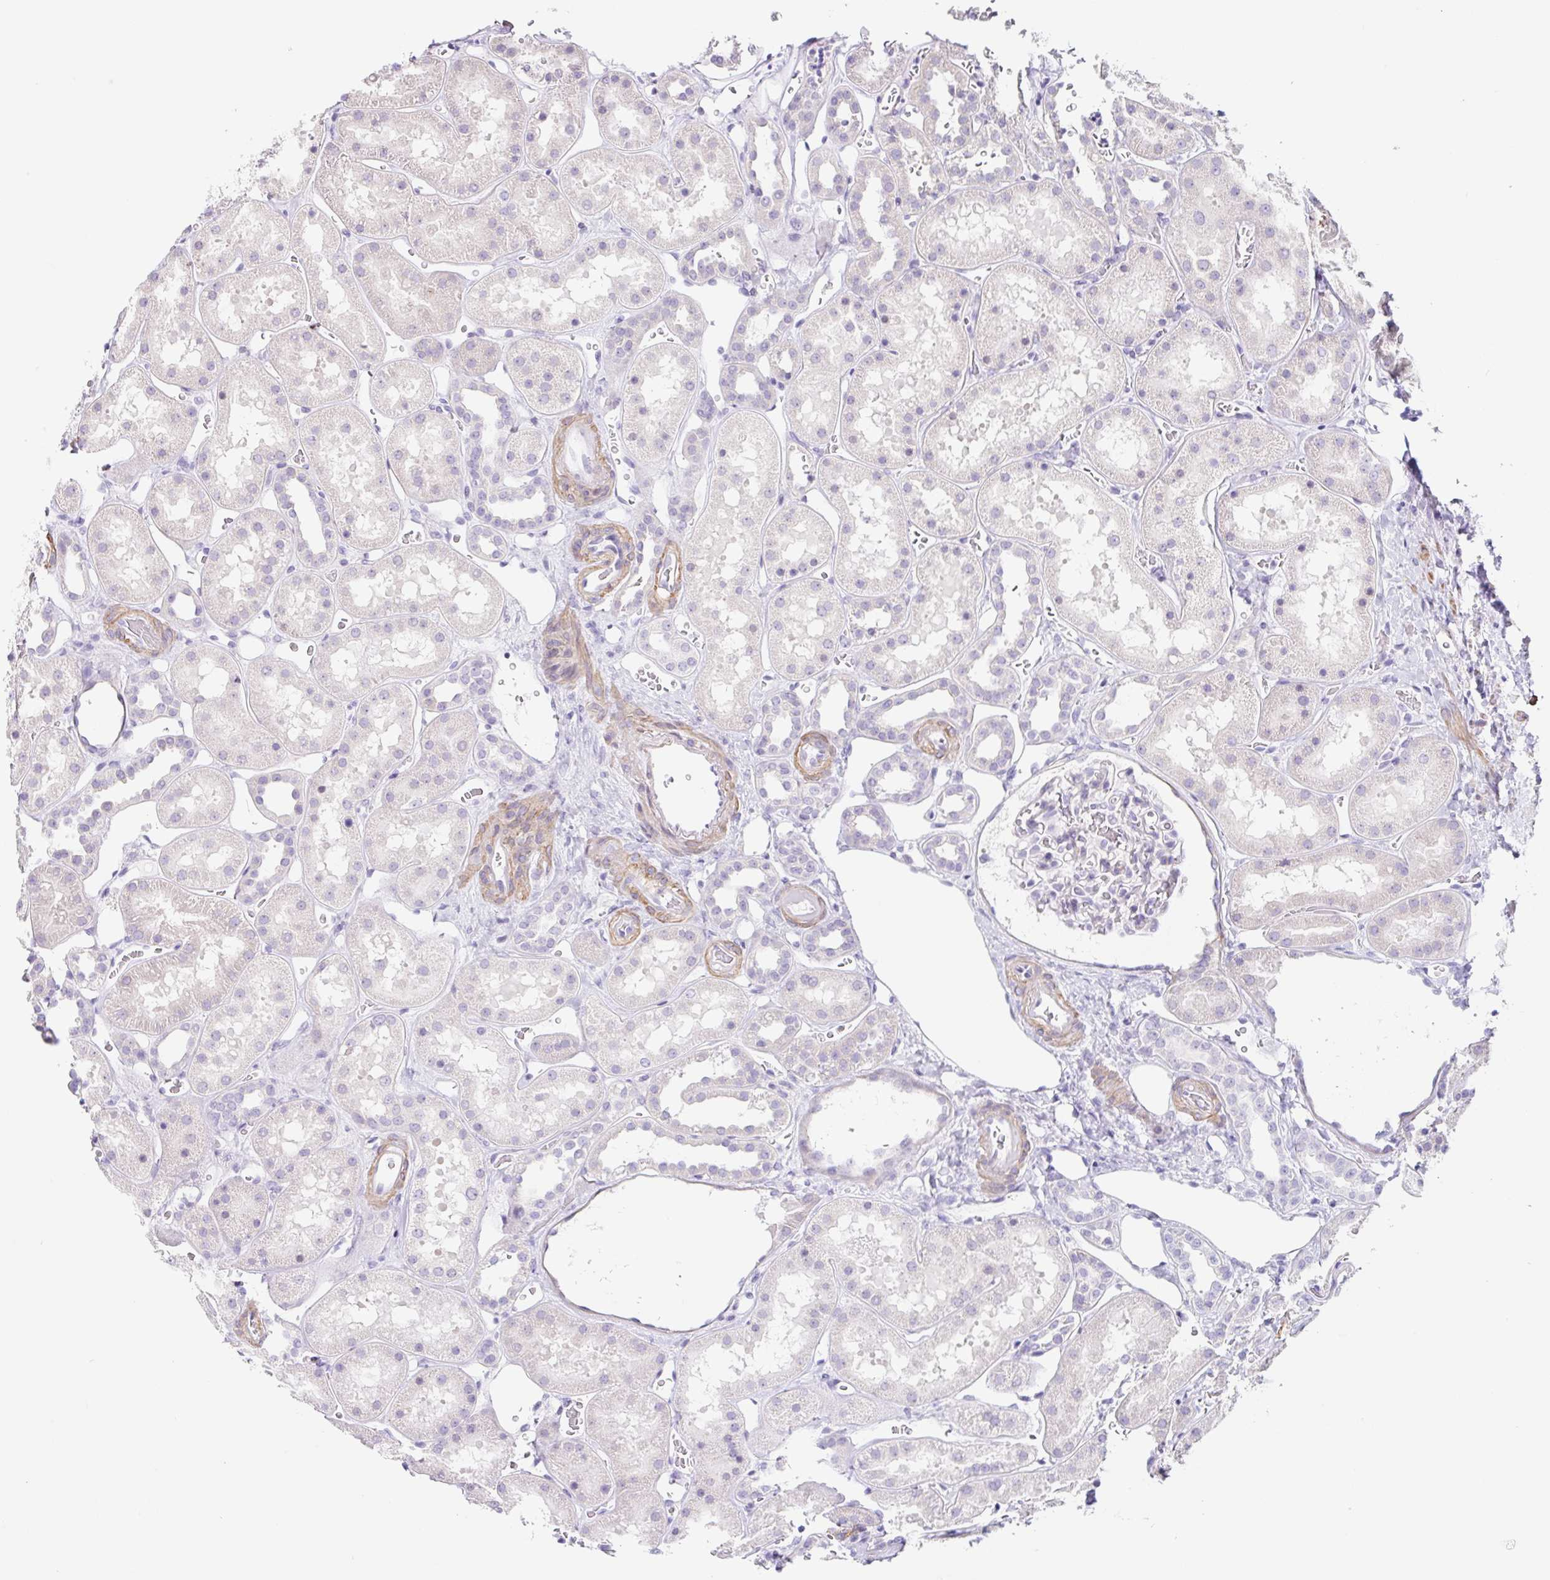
{"staining": {"intensity": "negative", "quantity": "none", "location": "none"}, "tissue": "kidney", "cell_type": "Cells in glomeruli", "image_type": "normal", "snomed": [{"axis": "morphology", "description": "Normal tissue, NOS"}, {"axis": "topography", "description": "Kidney"}], "caption": "The micrograph displays no significant expression in cells in glomeruli of kidney. (DAB (3,3'-diaminobenzidine) immunohistochemistry visualized using brightfield microscopy, high magnification).", "gene": "DCAF17", "patient": {"sex": "female", "age": 41}}